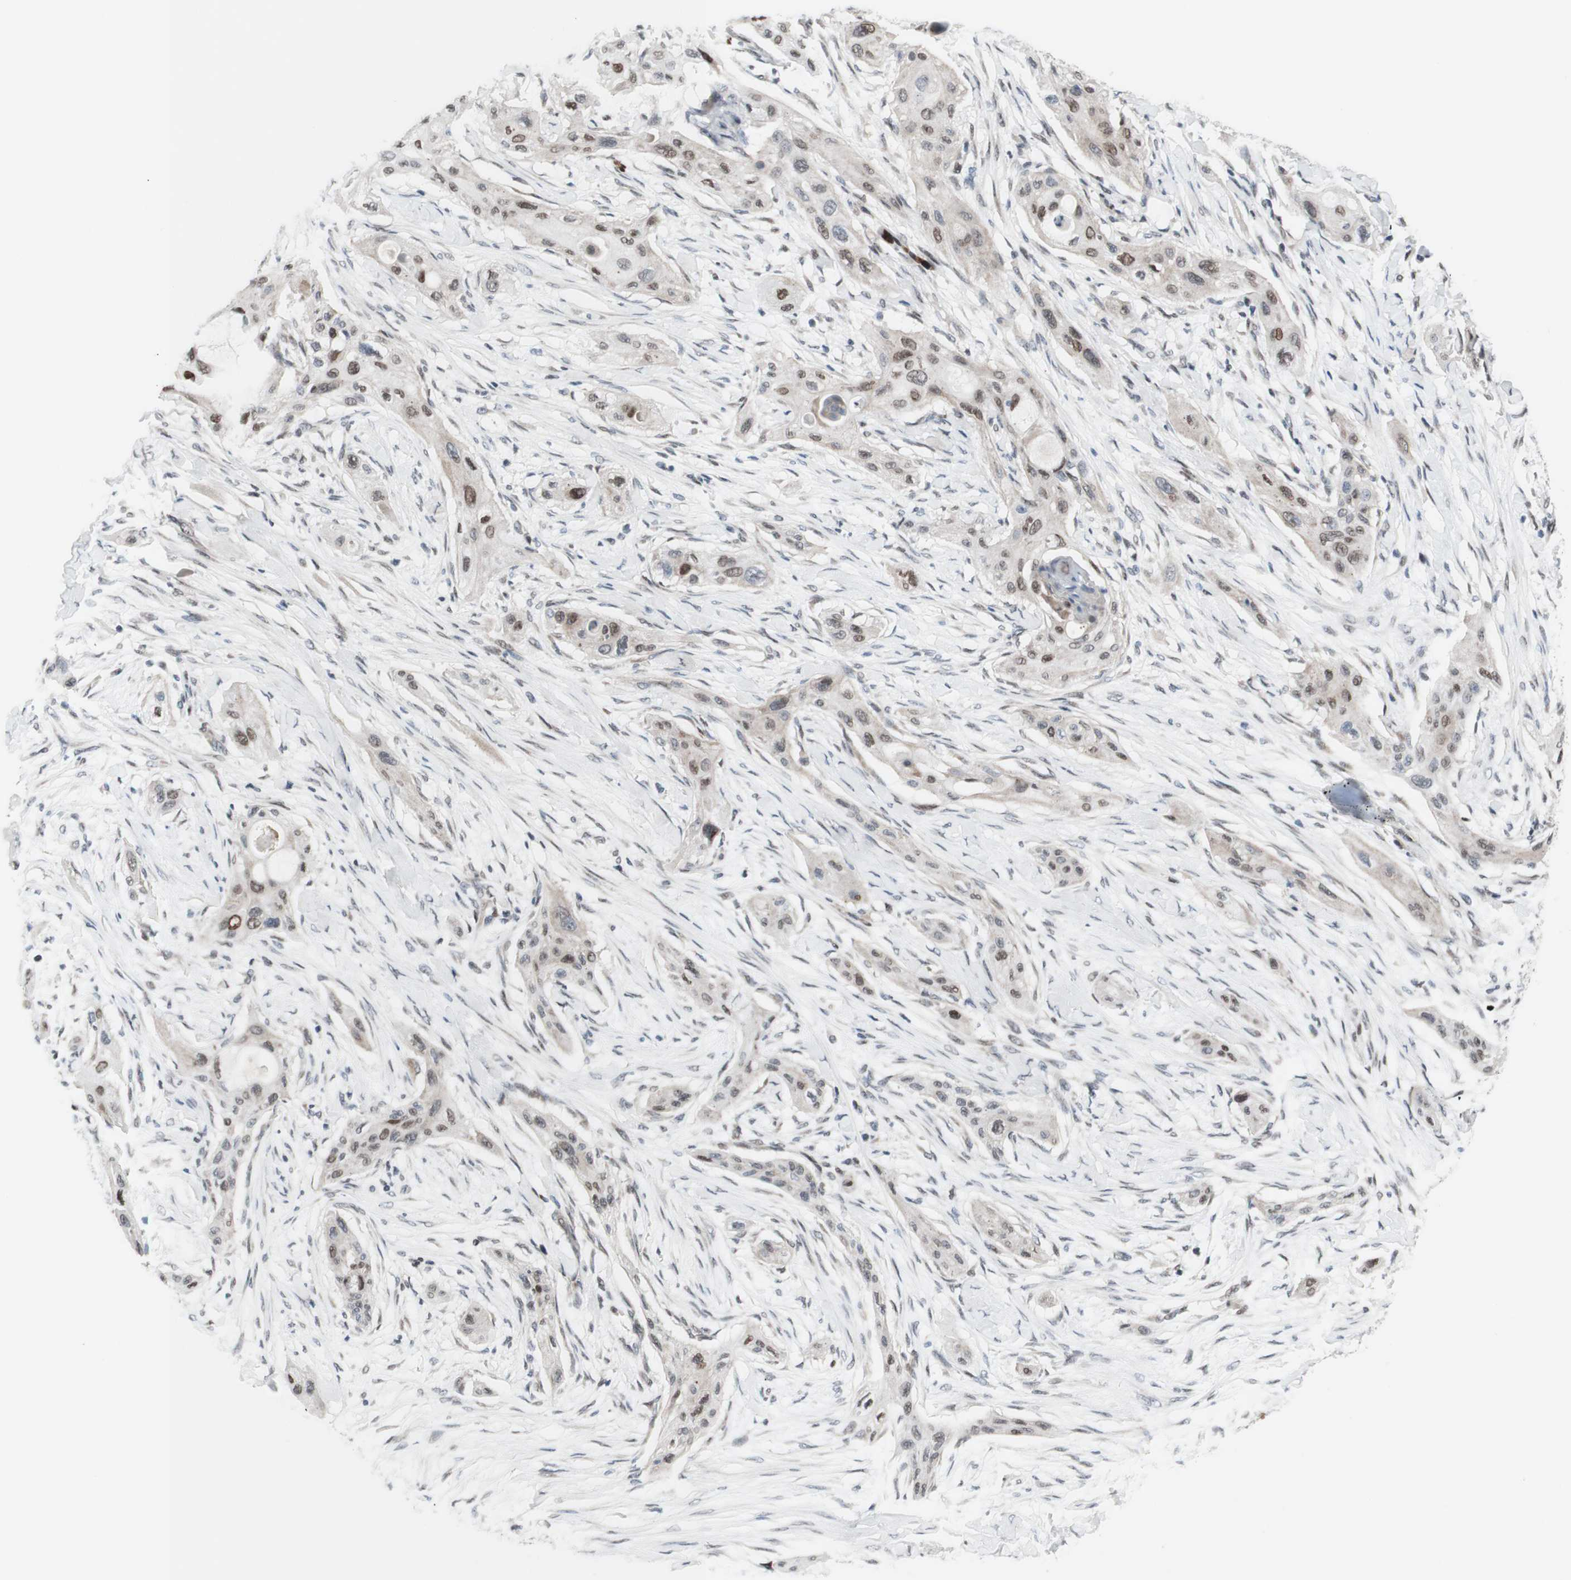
{"staining": {"intensity": "moderate", "quantity": "<25%", "location": "nuclear"}, "tissue": "lung cancer", "cell_type": "Tumor cells", "image_type": "cancer", "snomed": [{"axis": "morphology", "description": "Squamous cell carcinoma, NOS"}, {"axis": "topography", "description": "Lung"}], "caption": "The immunohistochemical stain highlights moderate nuclear positivity in tumor cells of lung squamous cell carcinoma tissue. (Brightfield microscopy of DAB IHC at high magnification).", "gene": "PHTF2", "patient": {"sex": "female", "age": 47}}